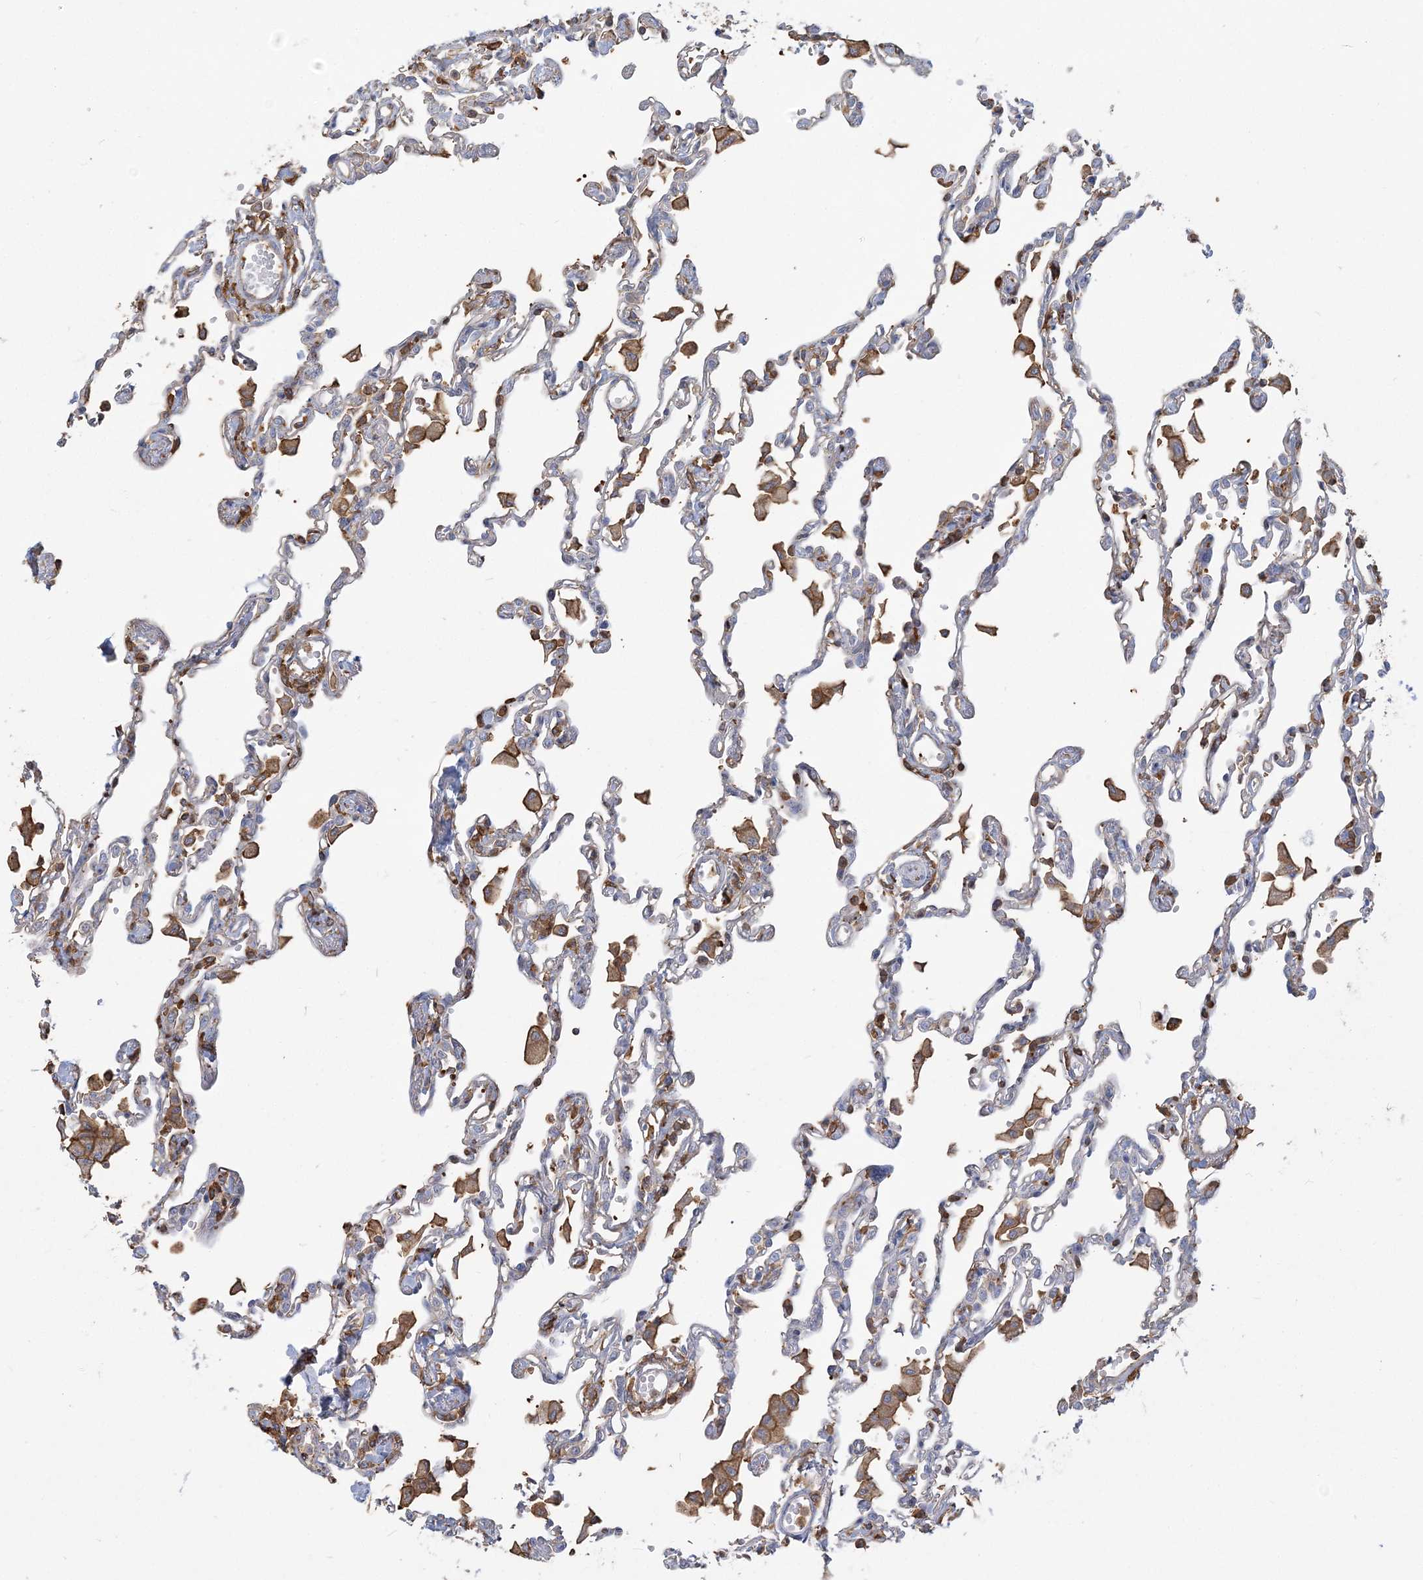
{"staining": {"intensity": "weak", "quantity": "<25%", "location": "cytoplasmic/membranous"}, "tissue": "lung", "cell_type": "Alveolar cells", "image_type": "normal", "snomed": [{"axis": "morphology", "description": "Normal tissue, NOS"}, {"axis": "topography", "description": "Bronchus"}, {"axis": "topography", "description": "Lung"}], "caption": "Immunohistochemistry (IHC) histopathology image of unremarkable lung: human lung stained with DAB reveals no significant protein expression in alveolar cells.", "gene": "ANKS1A", "patient": {"sex": "female", "age": 49}}